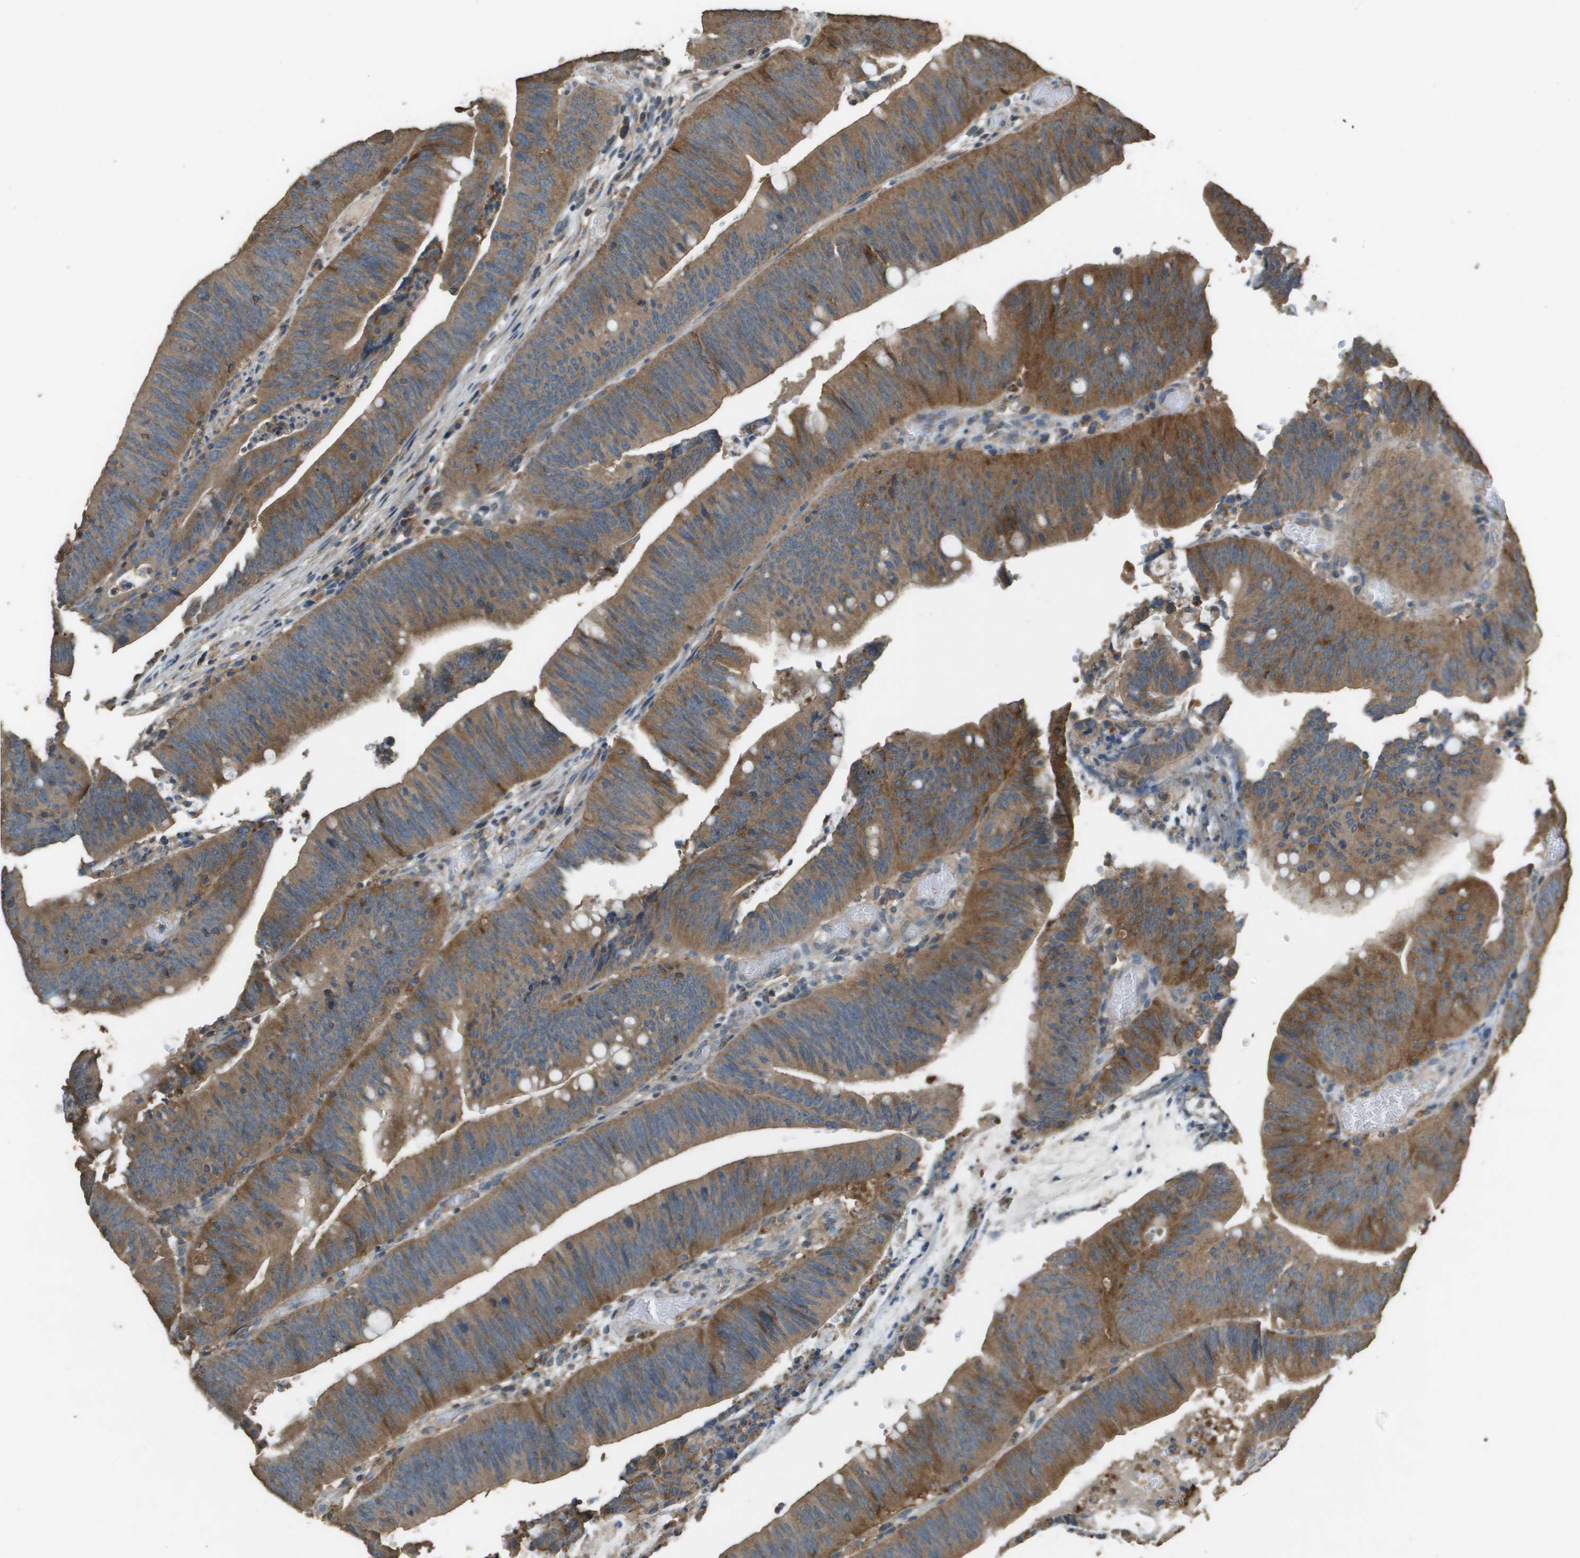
{"staining": {"intensity": "moderate", "quantity": ">75%", "location": "cytoplasmic/membranous"}, "tissue": "colorectal cancer", "cell_type": "Tumor cells", "image_type": "cancer", "snomed": [{"axis": "morphology", "description": "Normal tissue, NOS"}, {"axis": "morphology", "description": "Adenocarcinoma, NOS"}, {"axis": "topography", "description": "Rectum"}], "caption": "This is a micrograph of IHC staining of colorectal cancer (adenocarcinoma), which shows moderate positivity in the cytoplasmic/membranous of tumor cells.", "gene": "MS4A7", "patient": {"sex": "female", "age": 66}}